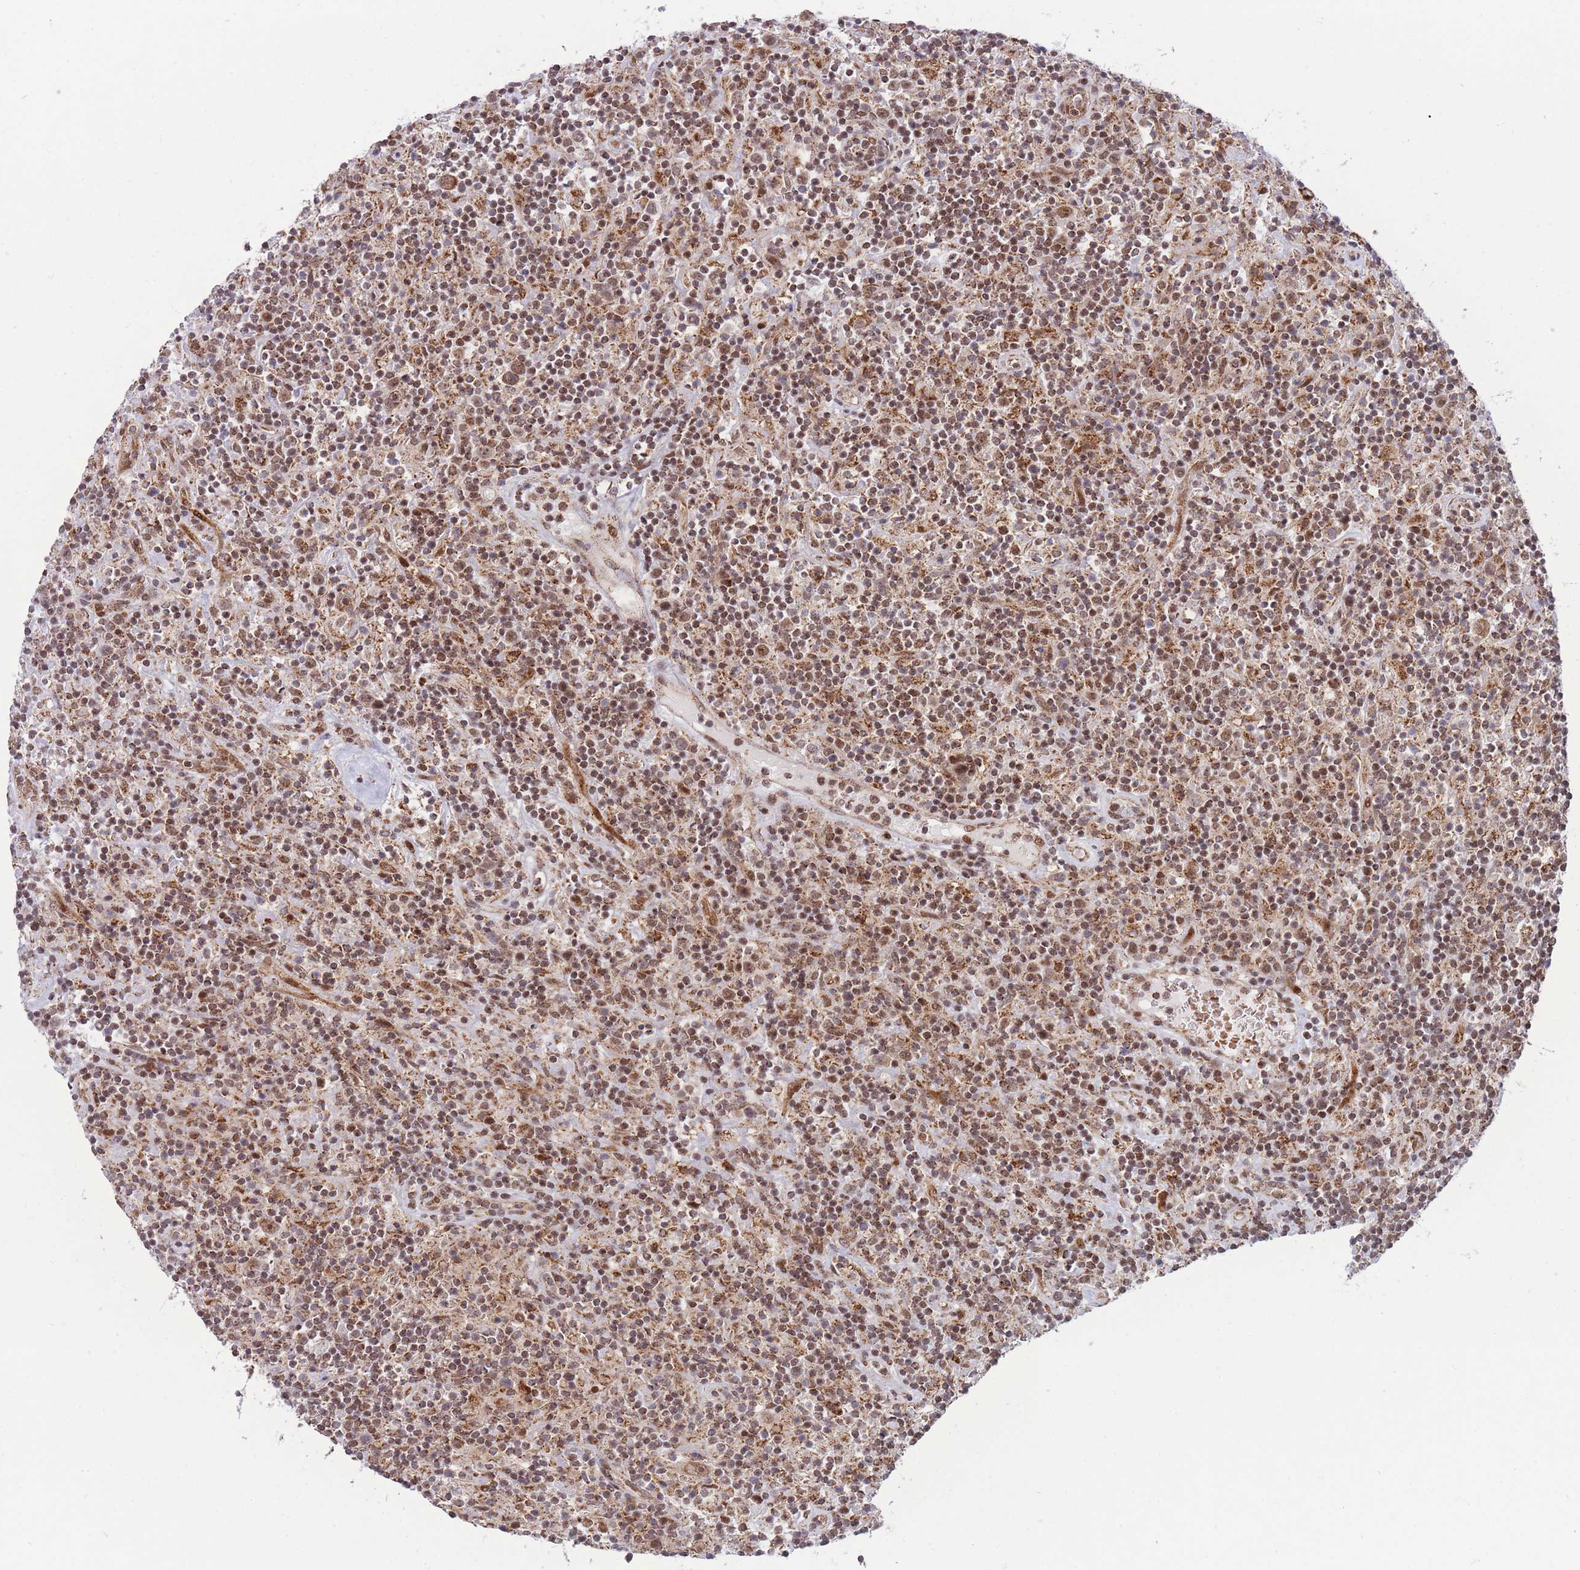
{"staining": {"intensity": "moderate", "quantity": ">75%", "location": "nuclear"}, "tissue": "lymphoma", "cell_type": "Tumor cells", "image_type": "cancer", "snomed": [{"axis": "morphology", "description": "Hodgkin's disease, NOS"}, {"axis": "topography", "description": "Lymph node"}], "caption": "Hodgkin's disease stained with a protein marker shows moderate staining in tumor cells.", "gene": "BOD1L1", "patient": {"sex": "male", "age": 70}}